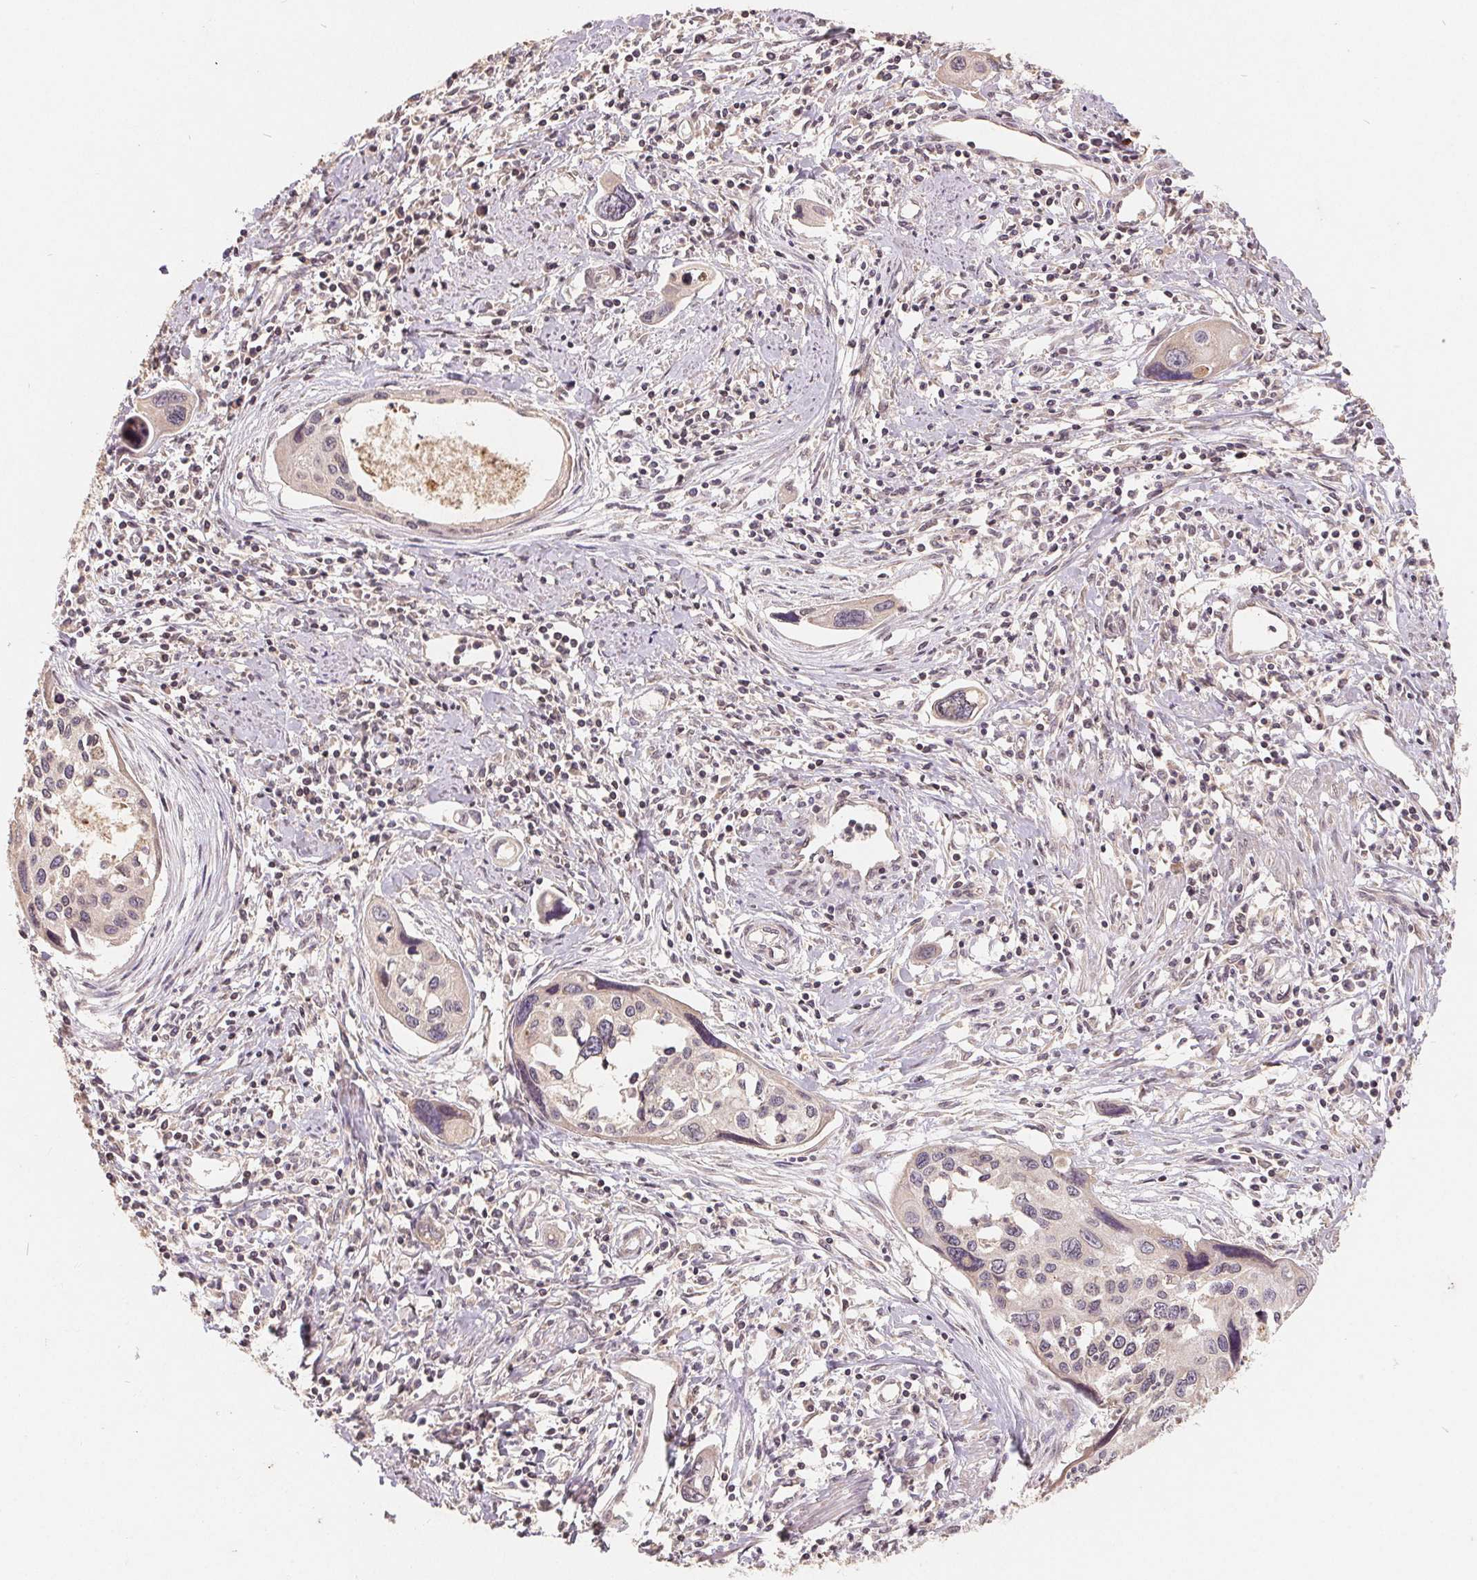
{"staining": {"intensity": "negative", "quantity": "none", "location": "none"}, "tissue": "cervical cancer", "cell_type": "Tumor cells", "image_type": "cancer", "snomed": [{"axis": "morphology", "description": "Squamous cell carcinoma, NOS"}, {"axis": "topography", "description": "Cervix"}], "caption": "This is an immunohistochemistry histopathology image of human squamous cell carcinoma (cervical). There is no expression in tumor cells.", "gene": "CDIPT", "patient": {"sex": "female", "age": 31}}